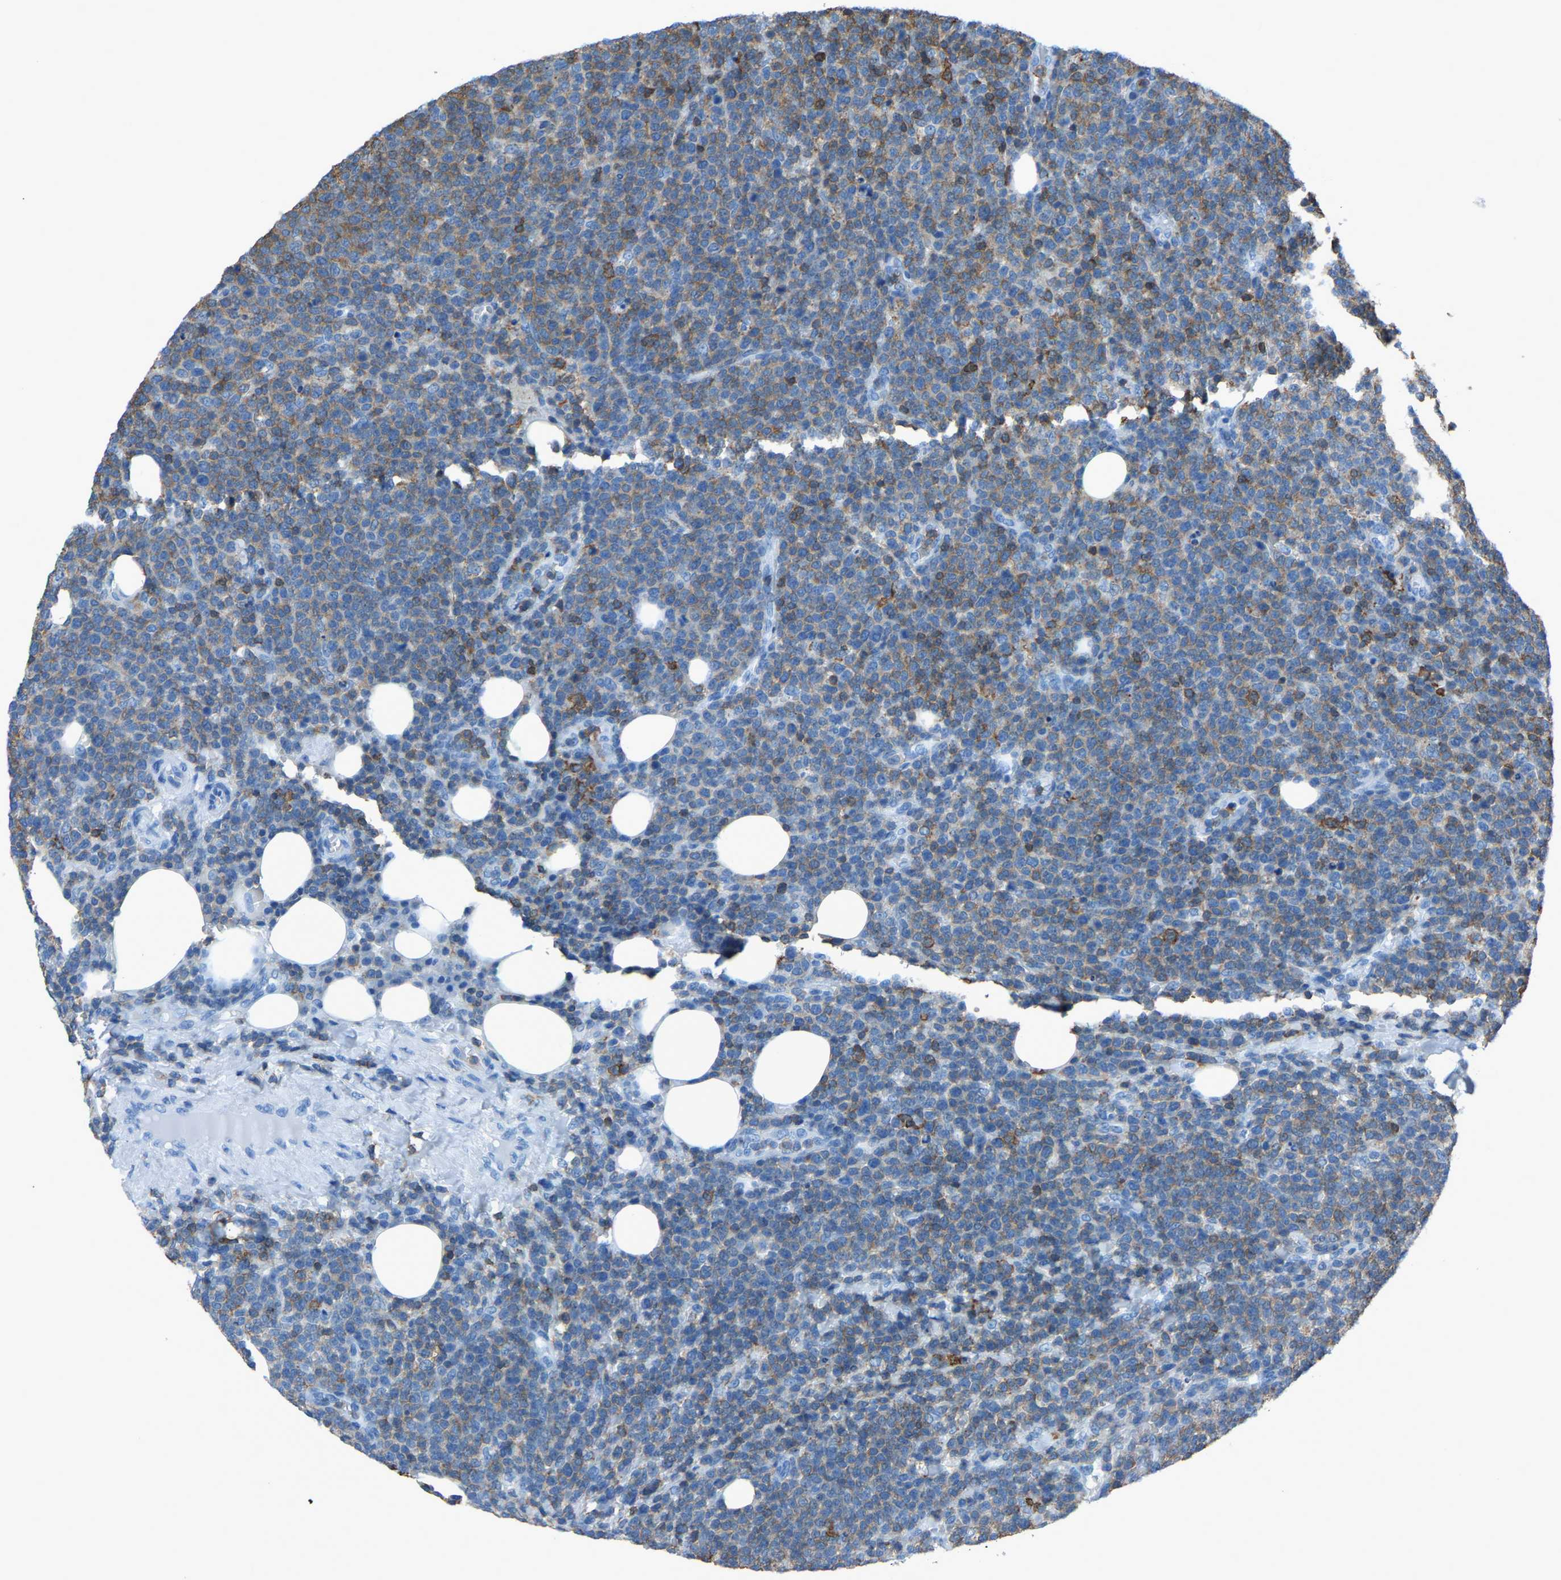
{"staining": {"intensity": "weak", "quantity": "25%-75%", "location": "cytoplasmic/membranous"}, "tissue": "lymphoma", "cell_type": "Tumor cells", "image_type": "cancer", "snomed": [{"axis": "morphology", "description": "Malignant lymphoma, non-Hodgkin's type, High grade"}, {"axis": "topography", "description": "Lymph node"}], "caption": "Protein expression analysis of lymphoma shows weak cytoplasmic/membranous positivity in approximately 25%-75% of tumor cells.", "gene": "LSP1", "patient": {"sex": "male", "age": 61}}